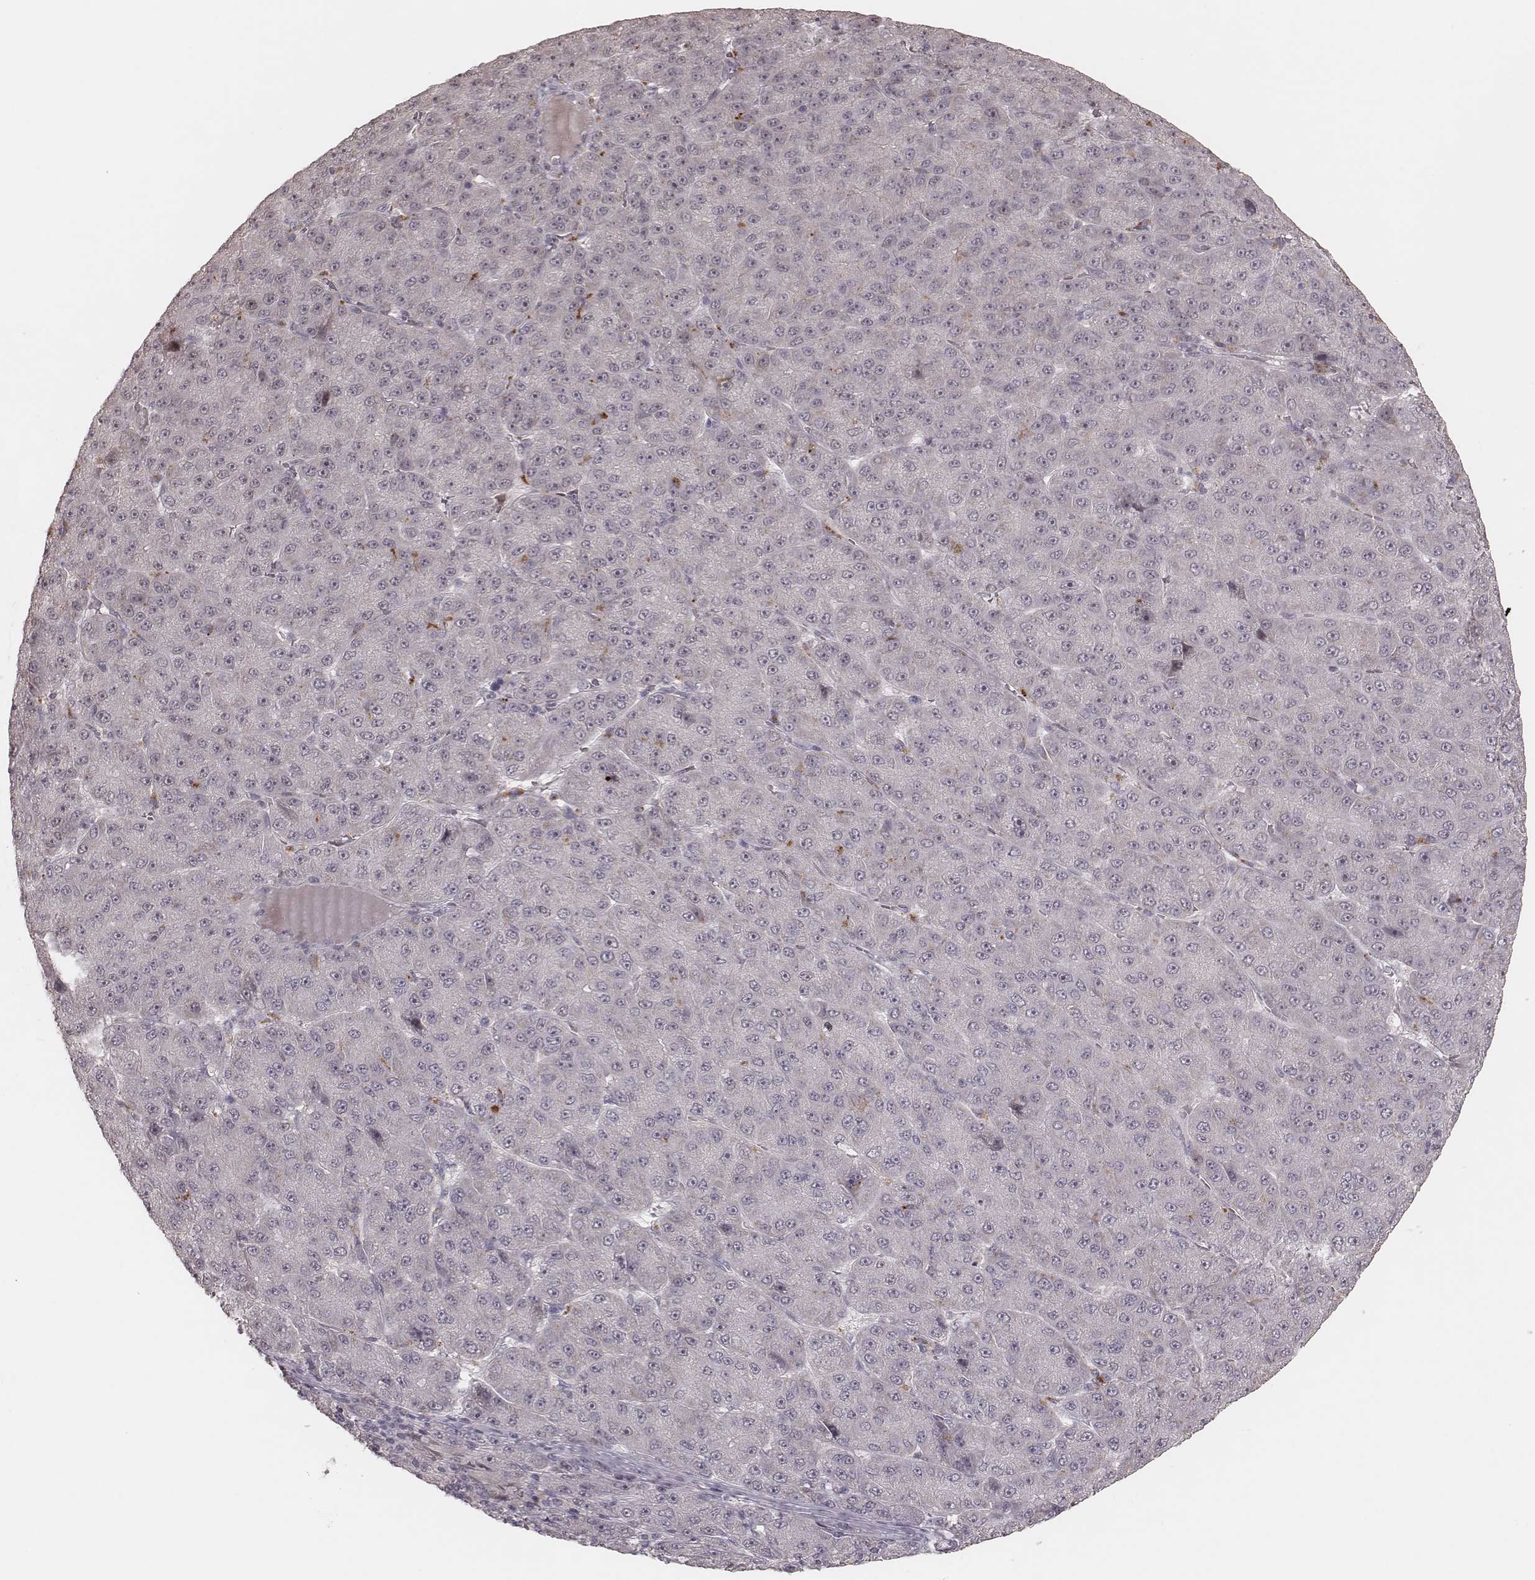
{"staining": {"intensity": "negative", "quantity": "none", "location": "none"}, "tissue": "liver cancer", "cell_type": "Tumor cells", "image_type": "cancer", "snomed": [{"axis": "morphology", "description": "Carcinoma, Hepatocellular, NOS"}, {"axis": "topography", "description": "Liver"}], "caption": "Liver cancer stained for a protein using IHC reveals no positivity tumor cells.", "gene": "FAM13B", "patient": {"sex": "male", "age": 67}}